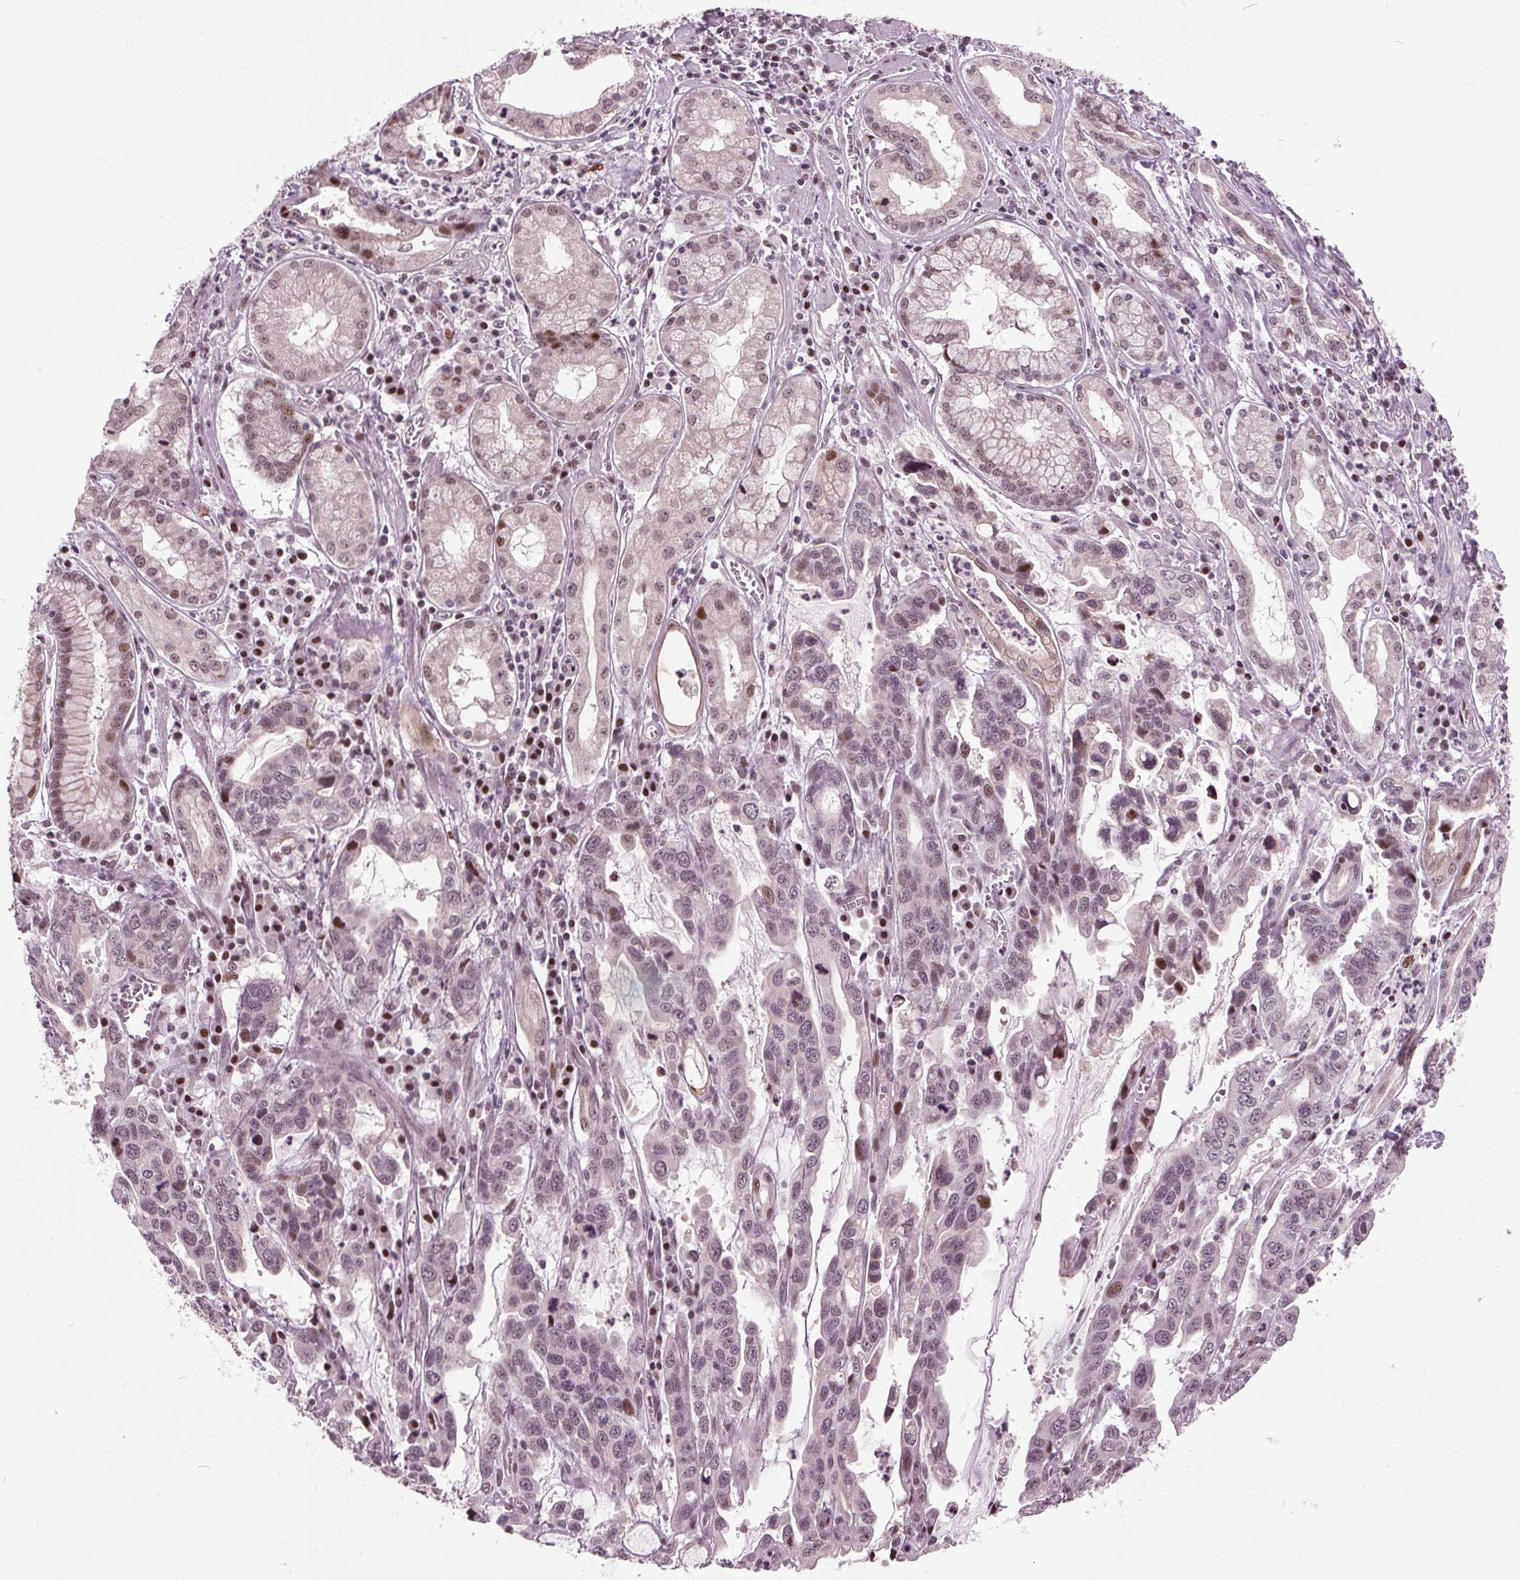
{"staining": {"intensity": "weak", "quantity": "25%-75%", "location": "nuclear"}, "tissue": "stomach cancer", "cell_type": "Tumor cells", "image_type": "cancer", "snomed": [{"axis": "morphology", "description": "Adenocarcinoma, NOS"}, {"axis": "topography", "description": "Stomach, lower"}], "caption": "Brown immunohistochemical staining in human stomach cancer (adenocarcinoma) shows weak nuclear positivity in about 25%-75% of tumor cells.", "gene": "TTC34", "patient": {"sex": "female", "age": 76}}